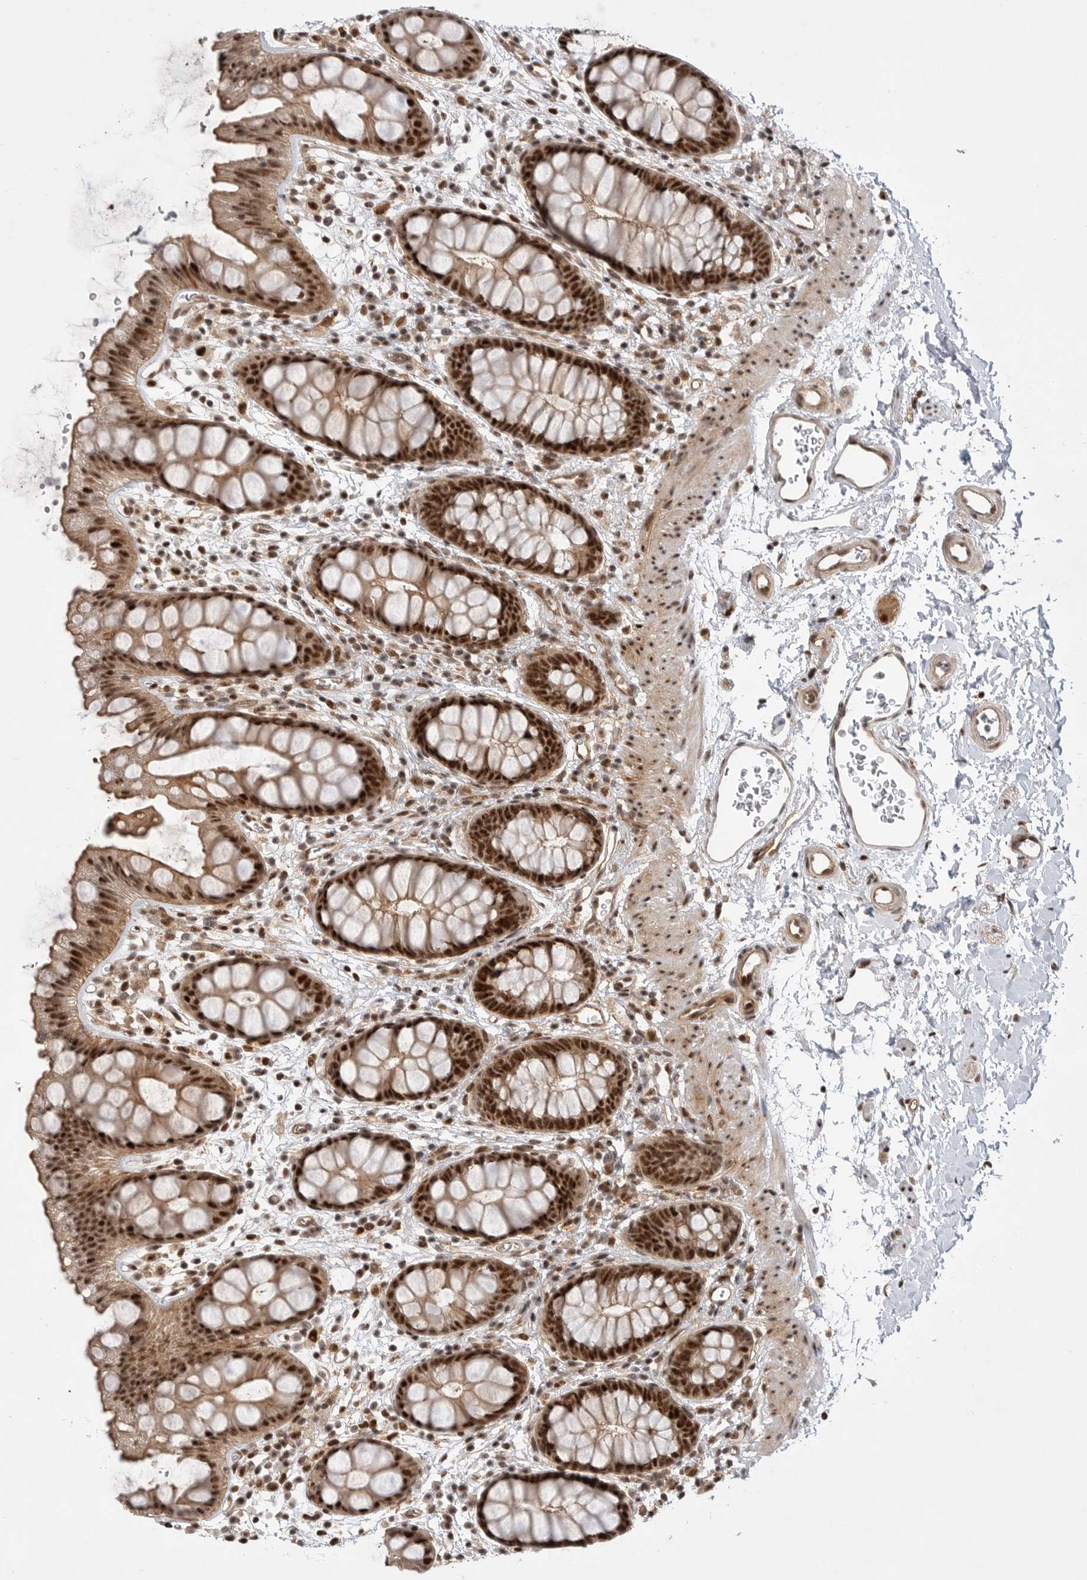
{"staining": {"intensity": "strong", "quantity": ">75%", "location": "cytoplasmic/membranous,nuclear"}, "tissue": "rectum", "cell_type": "Glandular cells", "image_type": "normal", "snomed": [{"axis": "morphology", "description": "Normal tissue, NOS"}, {"axis": "topography", "description": "Rectum"}], "caption": "The image demonstrates staining of unremarkable rectum, revealing strong cytoplasmic/membranous,nuclear protein positivity (brown color) within glandular cells. Nuclei are stained in blue.", "gene": "GPATCH2", "patient": {"sex": "female", "age": 65}}